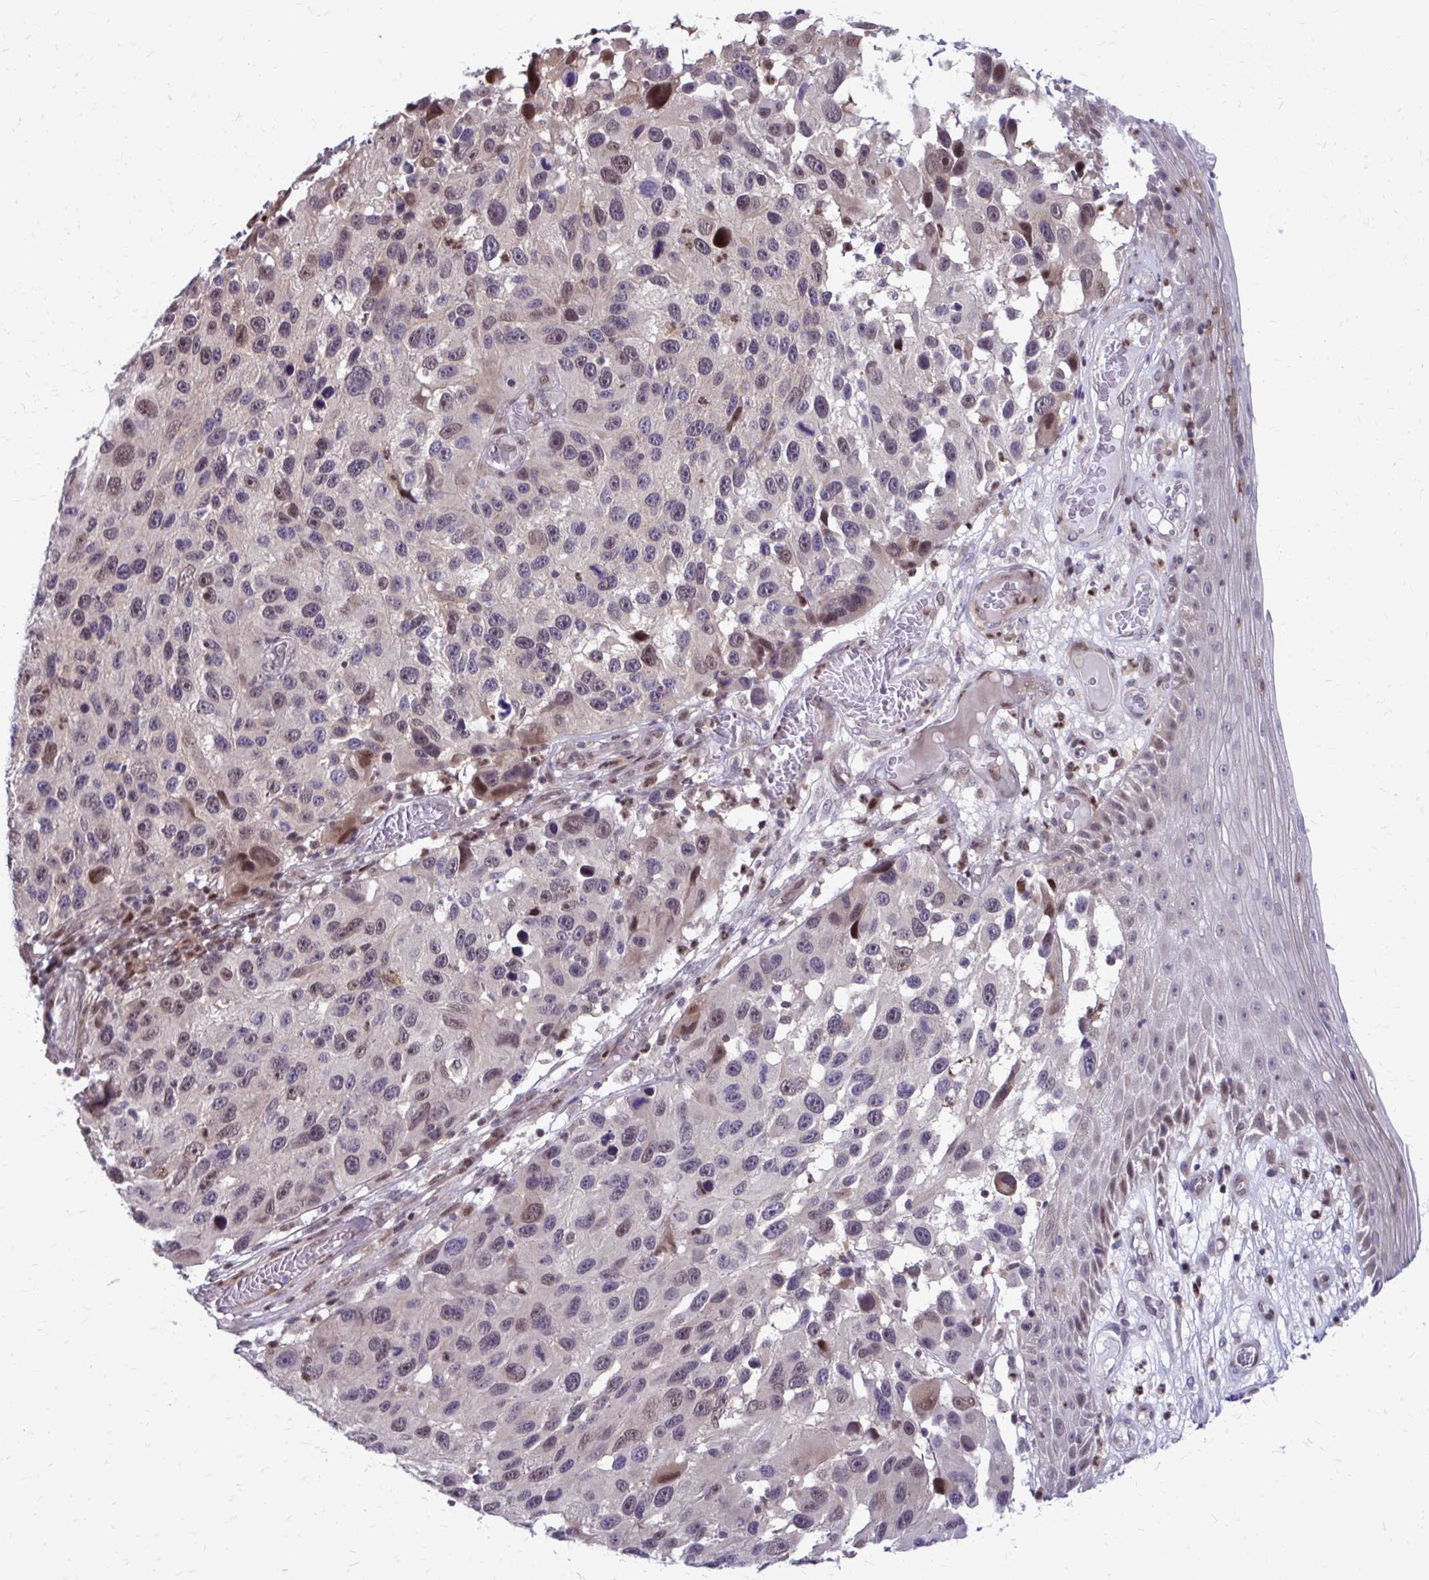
{"staining": {"intensity": "moderate", "quantity": "25%-75%", "location": "nuclear"}, "tissue": "melanoma", "cell_type": "Tumor cells", "image_type": "cancer", "snomed": [{"axis": "morphology", "description": "Malignant melanoma, NOS"}, {"axis": "topography", "description": "Skin"}], "caption": "Malignant melanoma tissue reveals moderate nuclear positivity in about 25%-75% of tumor cells The protein of interest is shown in brown color, while the nuclei are stained blue.", "gene": "ANKRD30B", "patient": {"sex": "male", "age": 53}}